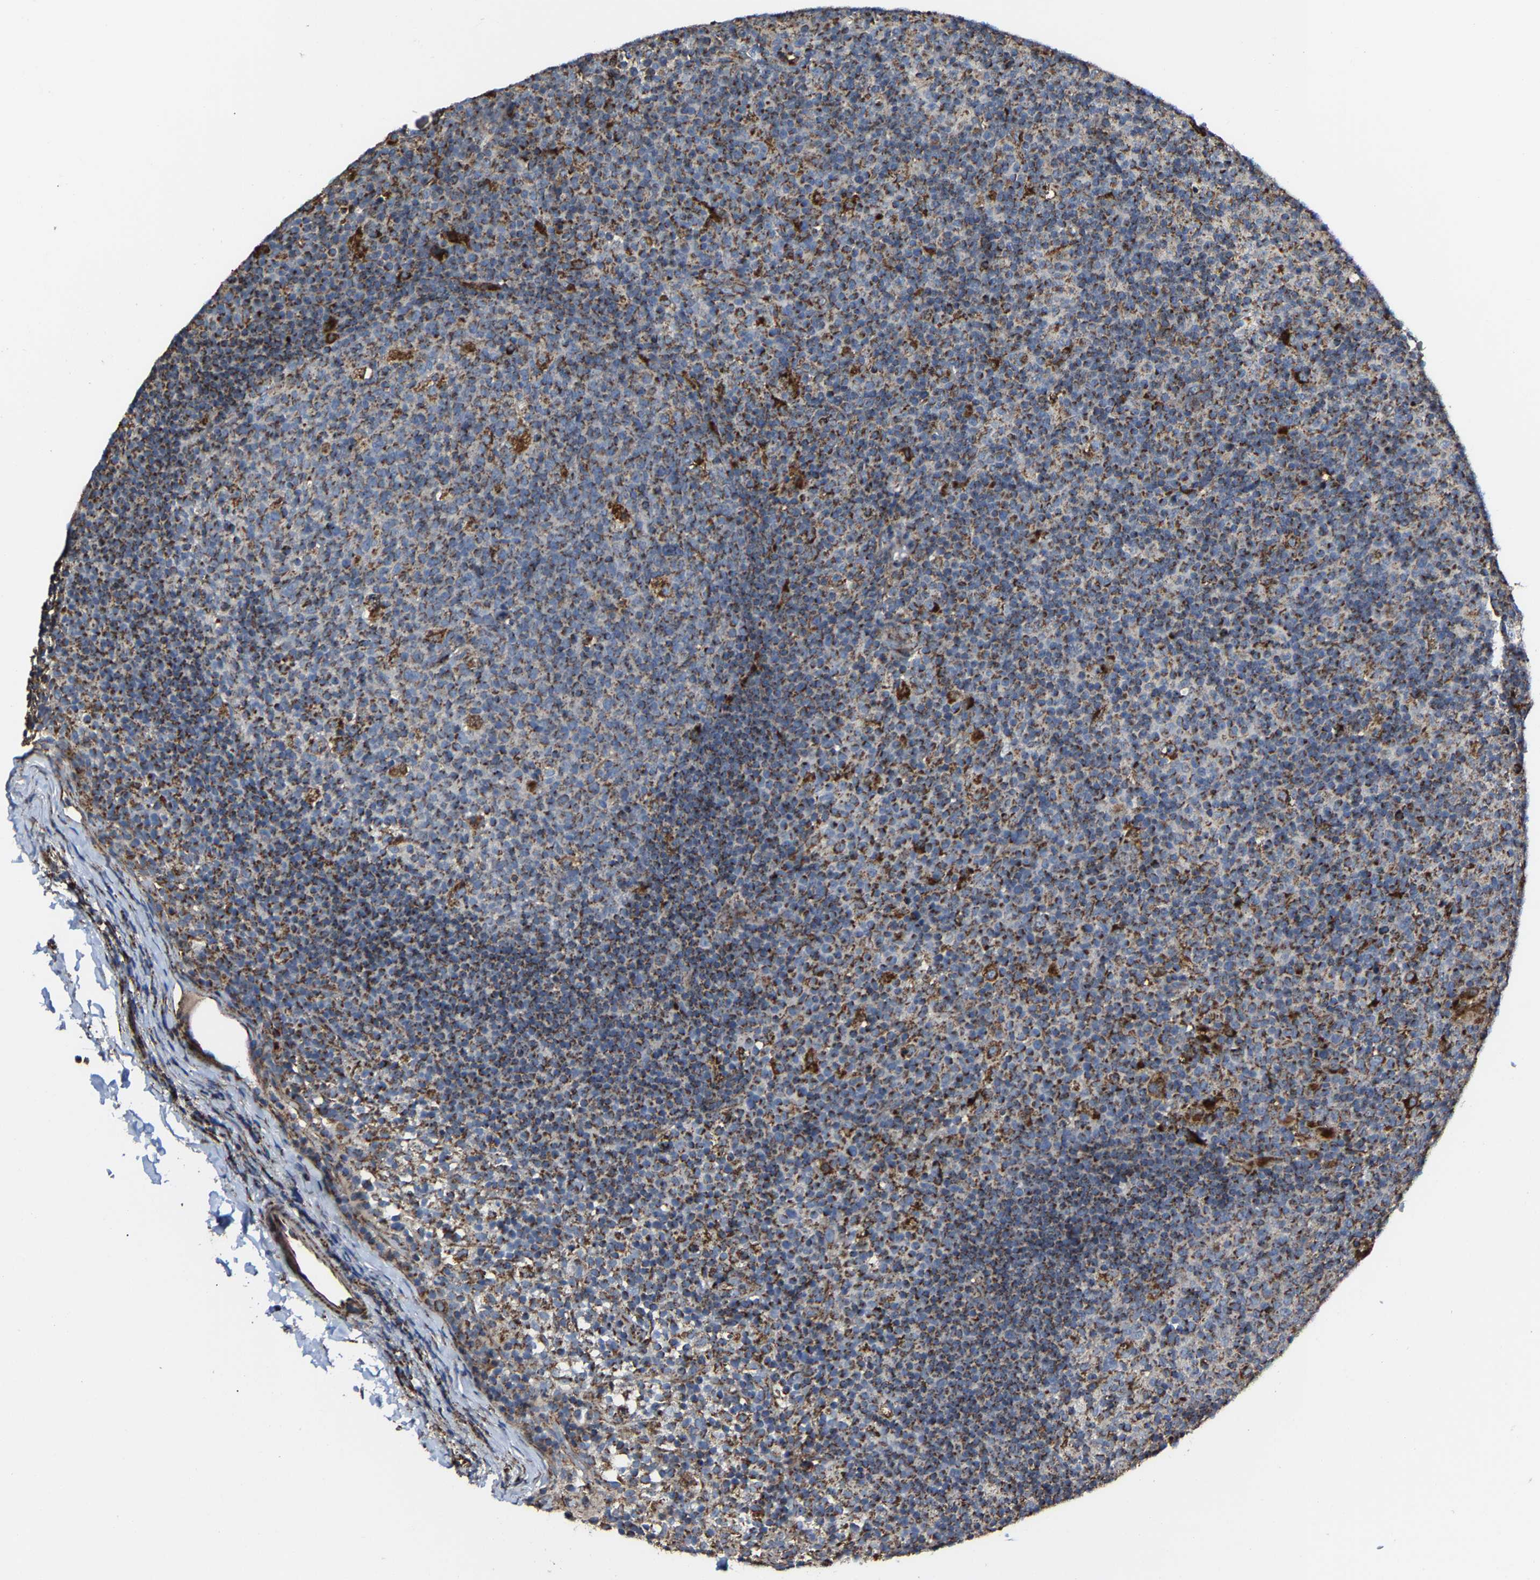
{"staining": {"intensity": "strong", "quantity": ">75%", "location": "cytoplasmic/membranous"}, "tissue": "lymph node", "cell_type": "Germinal center cells", "image_type": "normal", "snomed": [{"axis": "morphology", "description": "Normal tissue, NOS"}, {"axis": "morphology", "description": "Inflammation, NOS"}, {"axis": "topography", "description": "Lymph node"}], "caption": "The micrograph reveals immunohistochemical staining of normal lymph node. There is strong cytoplasmic/membranous expression is seen in approximately >75% of germinal center cells.", "gene": "NDUFV3", "patient": {"sex": "male", "age": 55}}